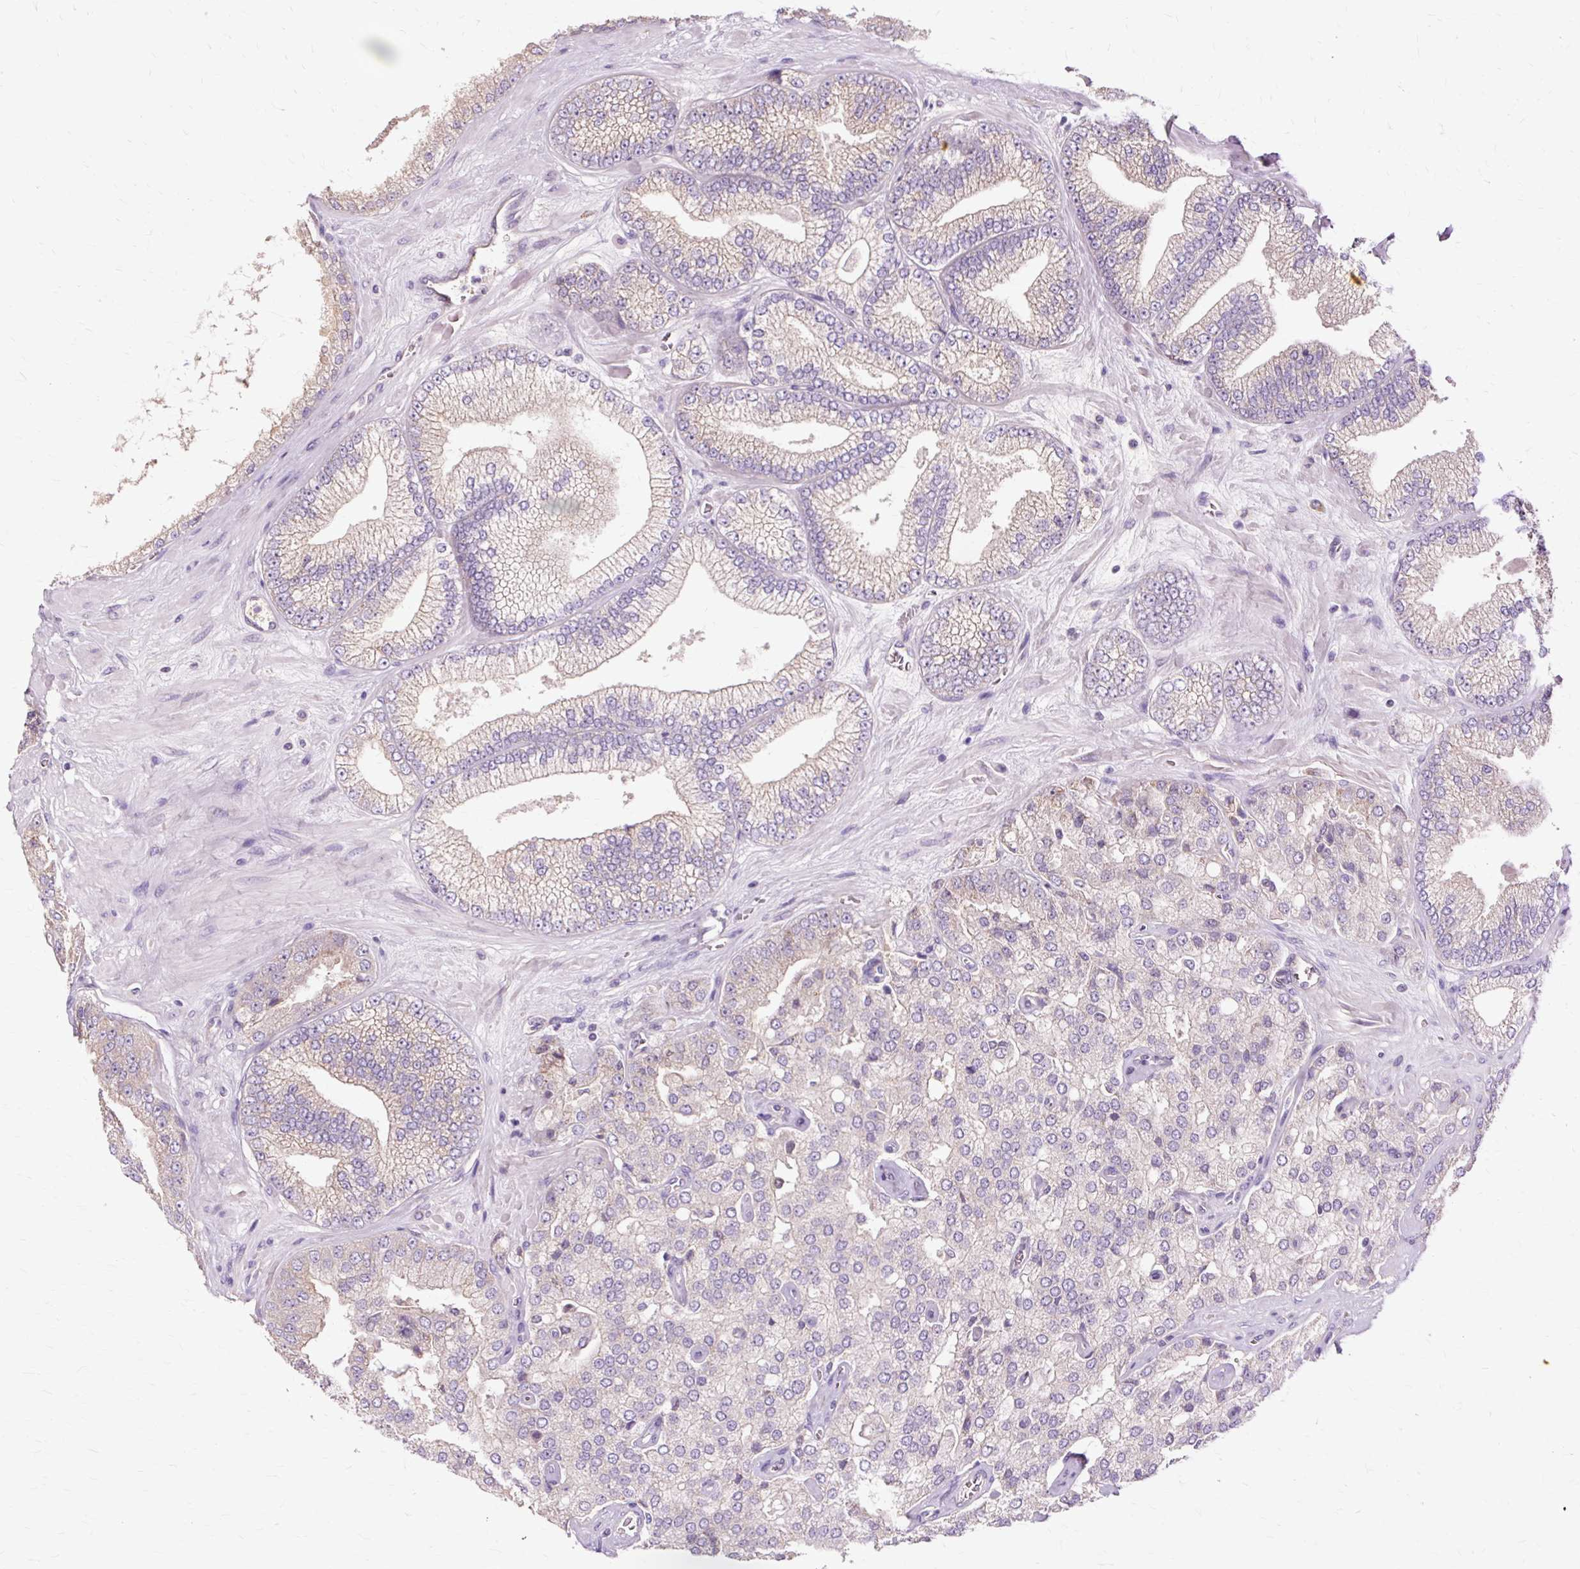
{"staining": {"intensity": "weak", "quantity": "<25%", "location": "cytoplasmic/membranous"}, "tissue": "prostate cancer", "cell_type": "Tumor cells", "image_type": "cancer", "snomed": [{"axis": "morphology", "description": "Adenocarcinoma, High grade"}, {"axis": "topography", "description": "Prostate"}], "caption": "Protein analysis of prostate cancer exhibits no significant expression in tumor cells.", "gene": "PDZD2", "patient": {"sex": "male", "age": 68}}